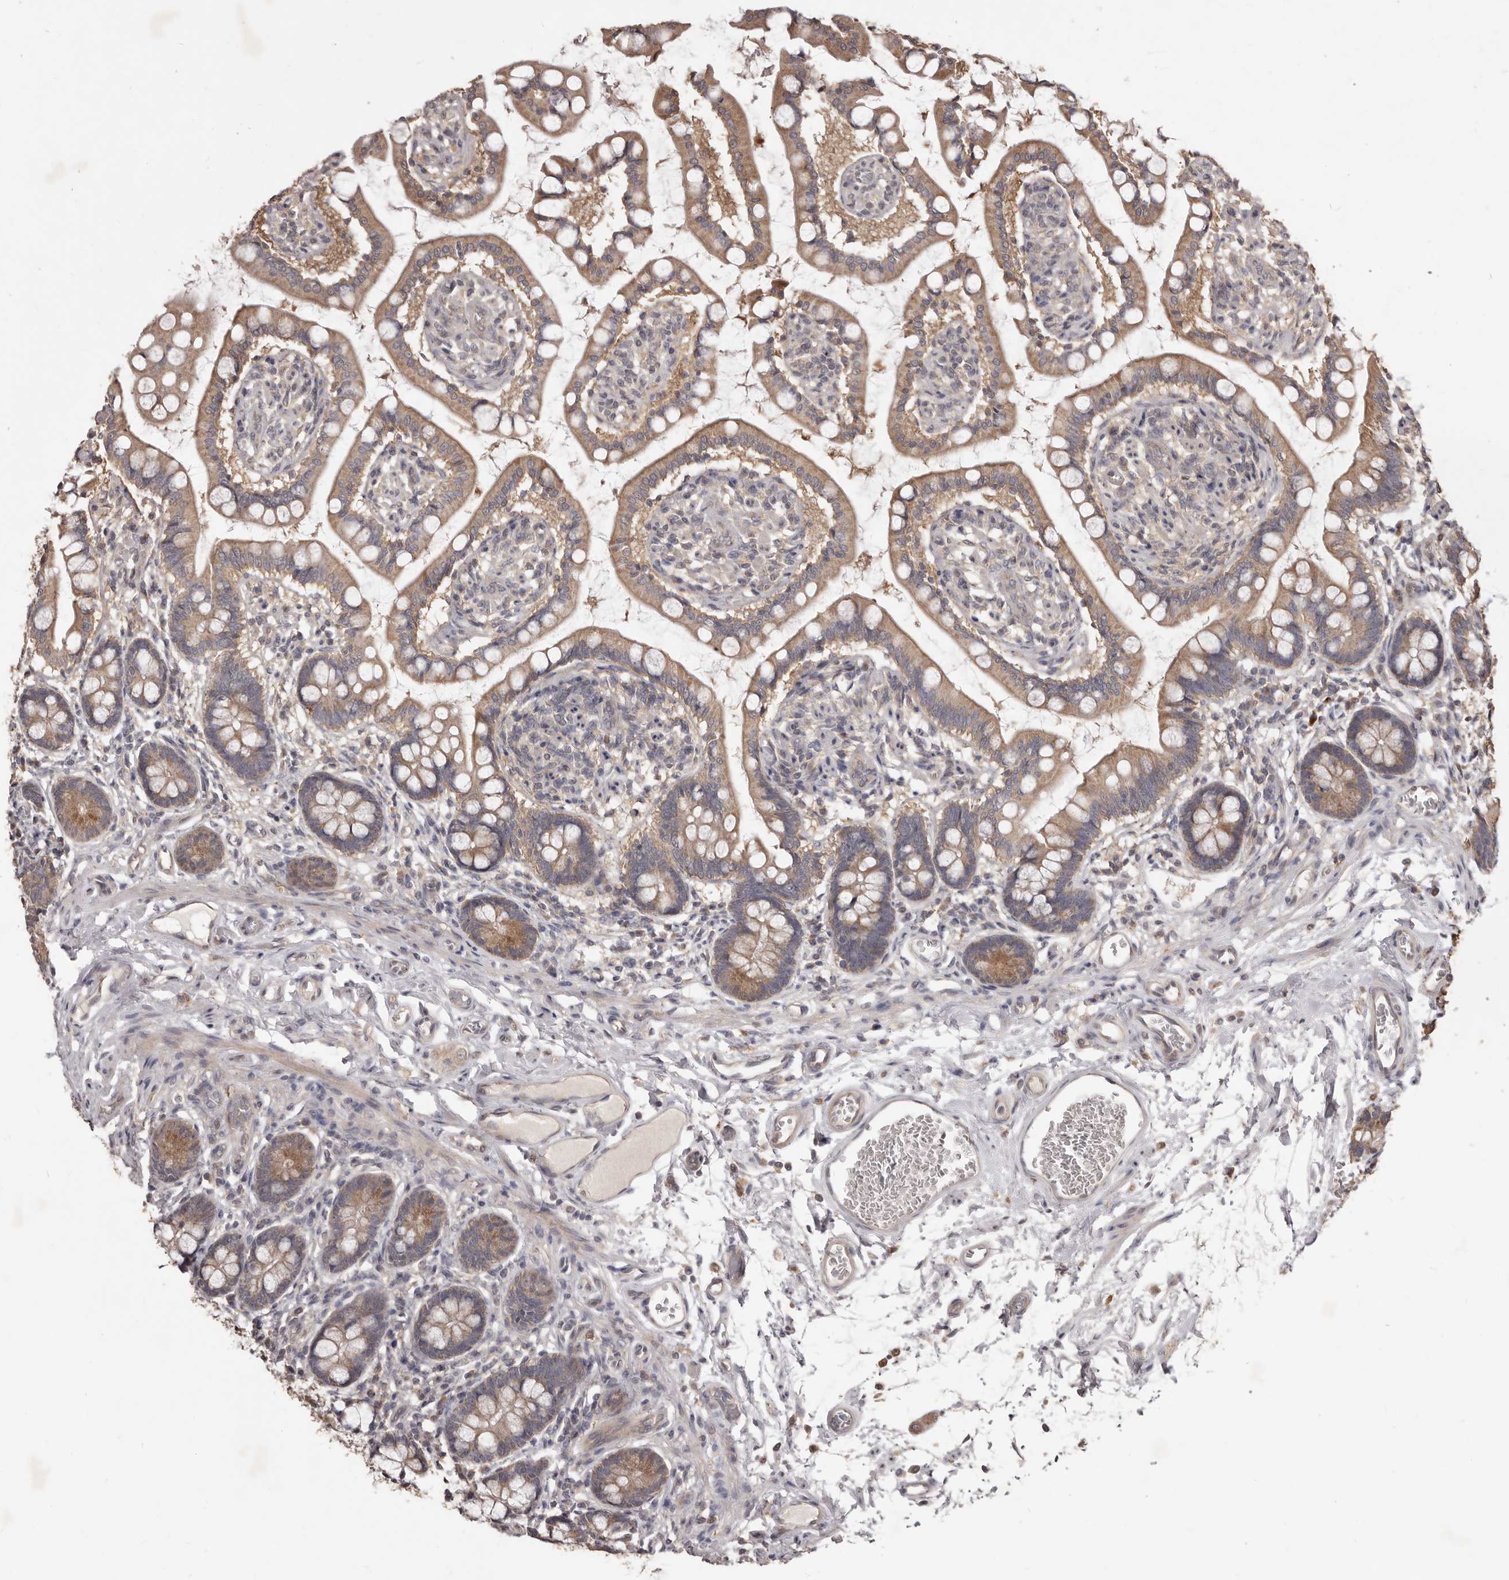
{"staining": {"intensity": "moderate", "quantity": ">75%", "location": "cytoplasmic/membranous"}, "tissue": "small intestine", "cell_type": "Glandular cells", "image_type": "normal", "snomed": [{"axis": "morphology", "description": "Normal tissue, NOS"}, {"axis": "topography", "description": "Small intestine"}], "caption": "Small intestine stained with a brown dye shows moderate cytoplasmic/membranous positive positivity in approximately >75% of glandular cells.", "gene": "MTO1", "patient": {"sex": "male", "age": 52}}